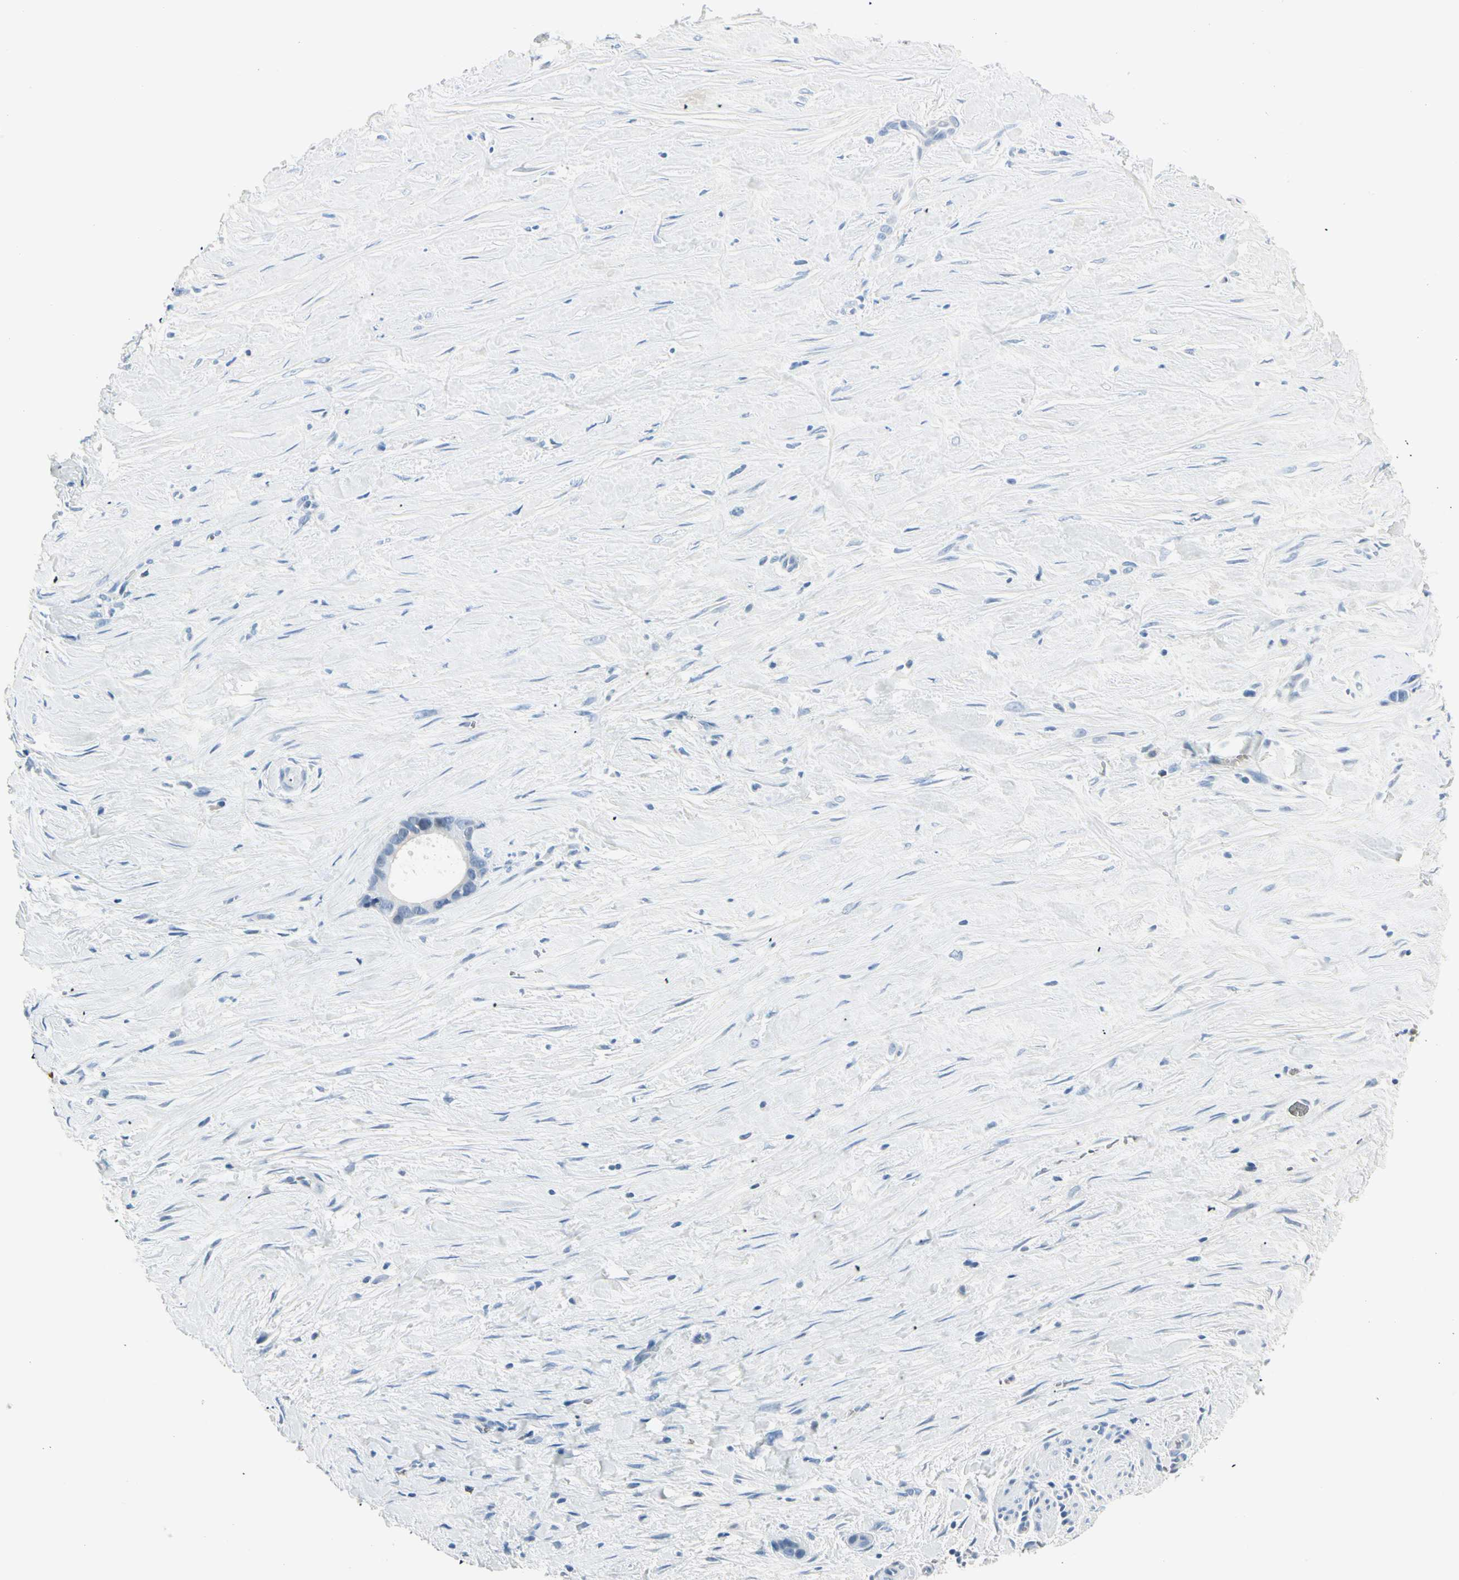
{"staining": {"intensity": "negative", "quantity": "none", "location": "none"}, "tissue": "liver cancer", "cell_type": "Tumor cells", "image_type": "cancer", "snomed": [{"axis": "morphology", "description": "Cholangiocarcinoma"}, {"axis": "topography", "description": "Liver"}], "caption": "A high-resolution photomicrograph shows IHC staining of liver cancer (cholangiocarcinoma), which shows no significant expression in tumor cells. (Immunohistochemistry, brightfield microscopy, high magnification).", "gene": "CA1", "patient": {"sex": "female", "age": 55}}